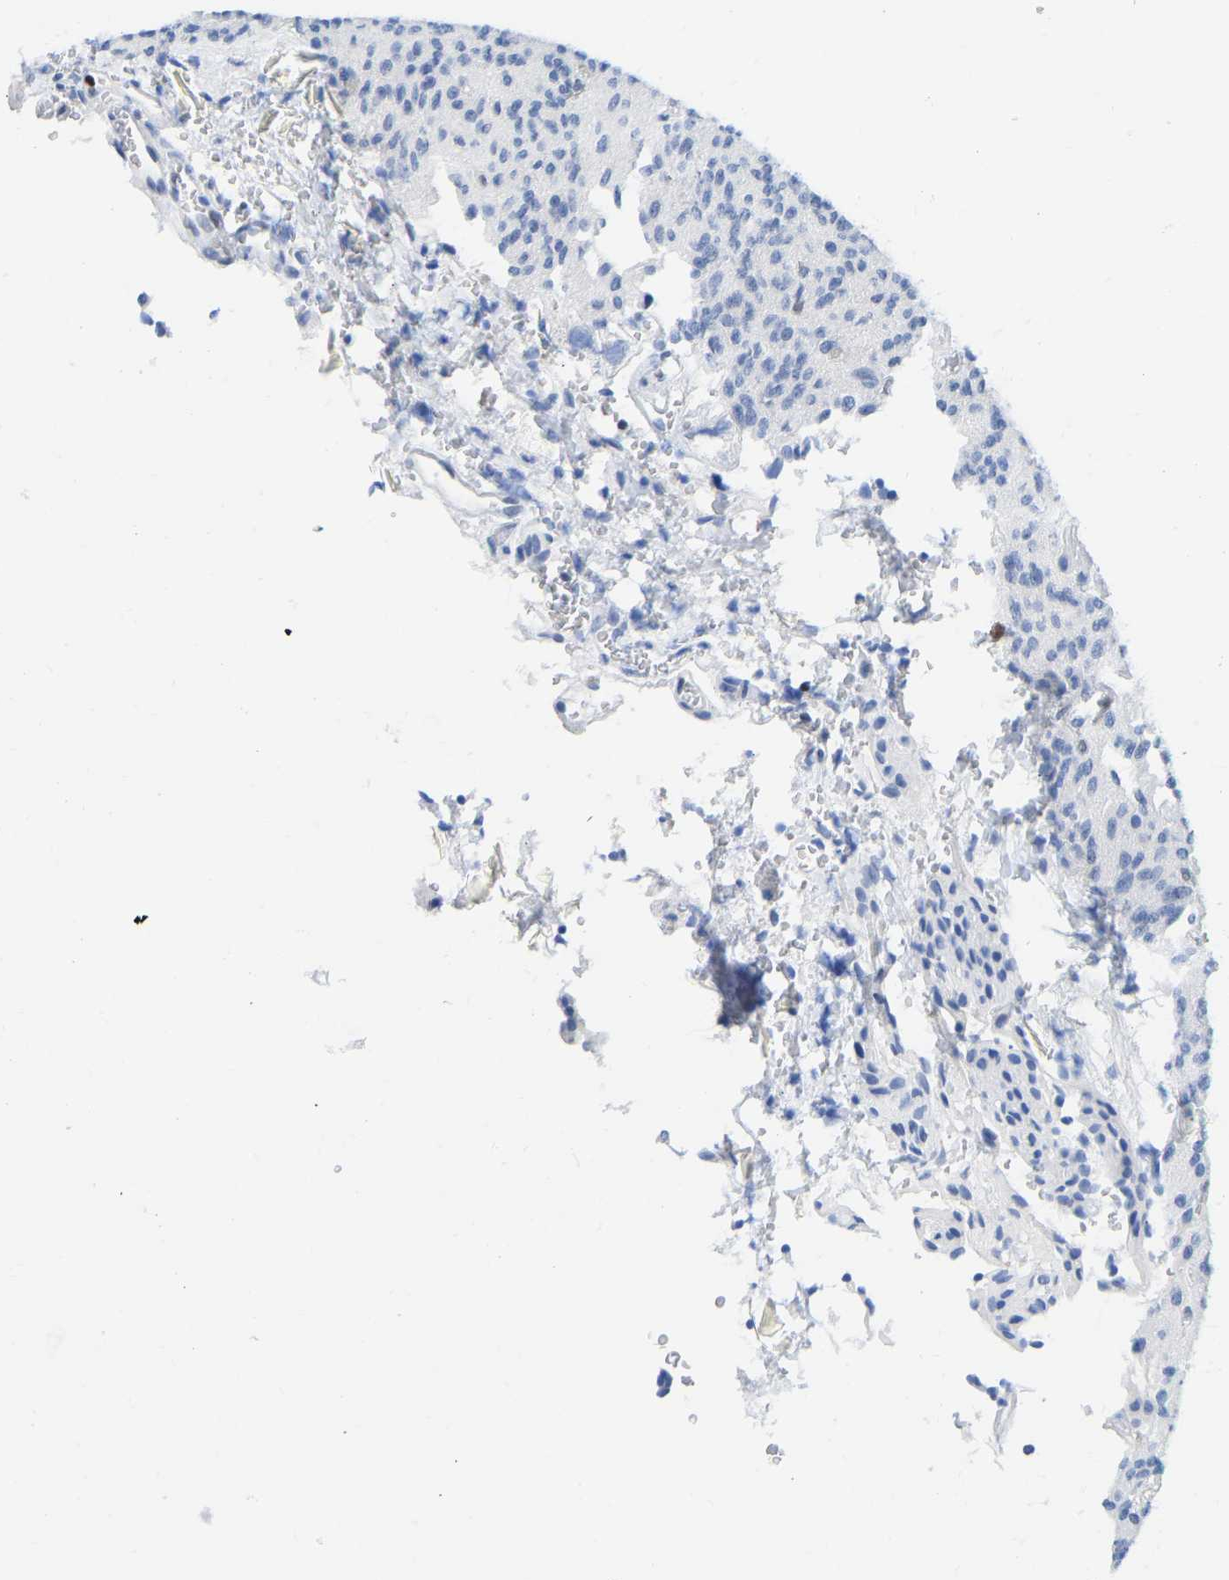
{"staining": {"intensity": "negative", "quantity": "none", "location": "none"}, "tissue": "glioma", "cell_type": "Tumor cells", "image_type": "cancer", "snomed": [{"axis": "morphology", "description": "Glioma, malignant, High grade"}, {"axis": "topography", "description": "Brain"}], "caption": "Micrograph shows no protein staining in tumor cells of glioma tissue.", "gene": "TCF7", "patient": {"sex": "male", "age": 34}}